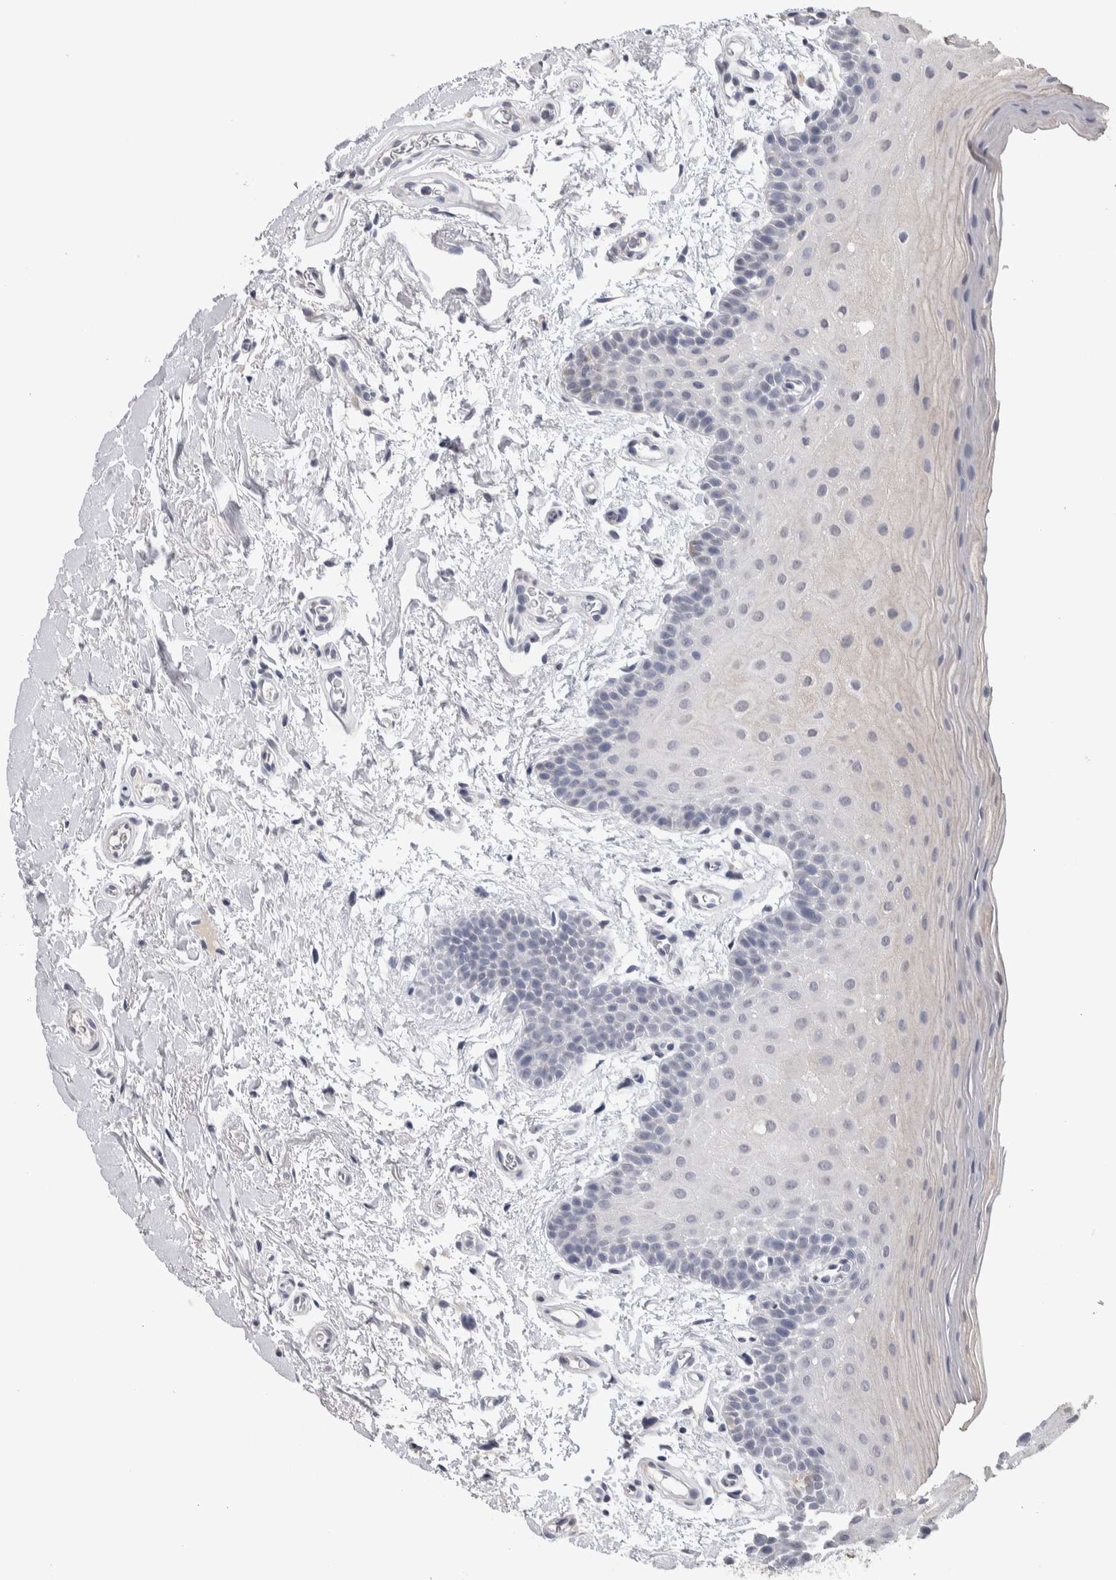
{"staining": {"intensity": "negative", "quantity": "none", "location": "none"}, "tissue": "oral mucosa", "cell_type": "Squamous epithelial cells", "image_type": "normal", "snomed": [{"axis": "morphology", "description": "Normal tissue, NOS"}, {"axis": "topography", "description": "Oral tissue"}], "caption": "IHC micrograph of normal human oral mucosa stained for a protein (brown), which reveals no positivity in squamous epithelial cells.", "gene": "TMEM102", "patient": {"sex": "male", "age": 62}}